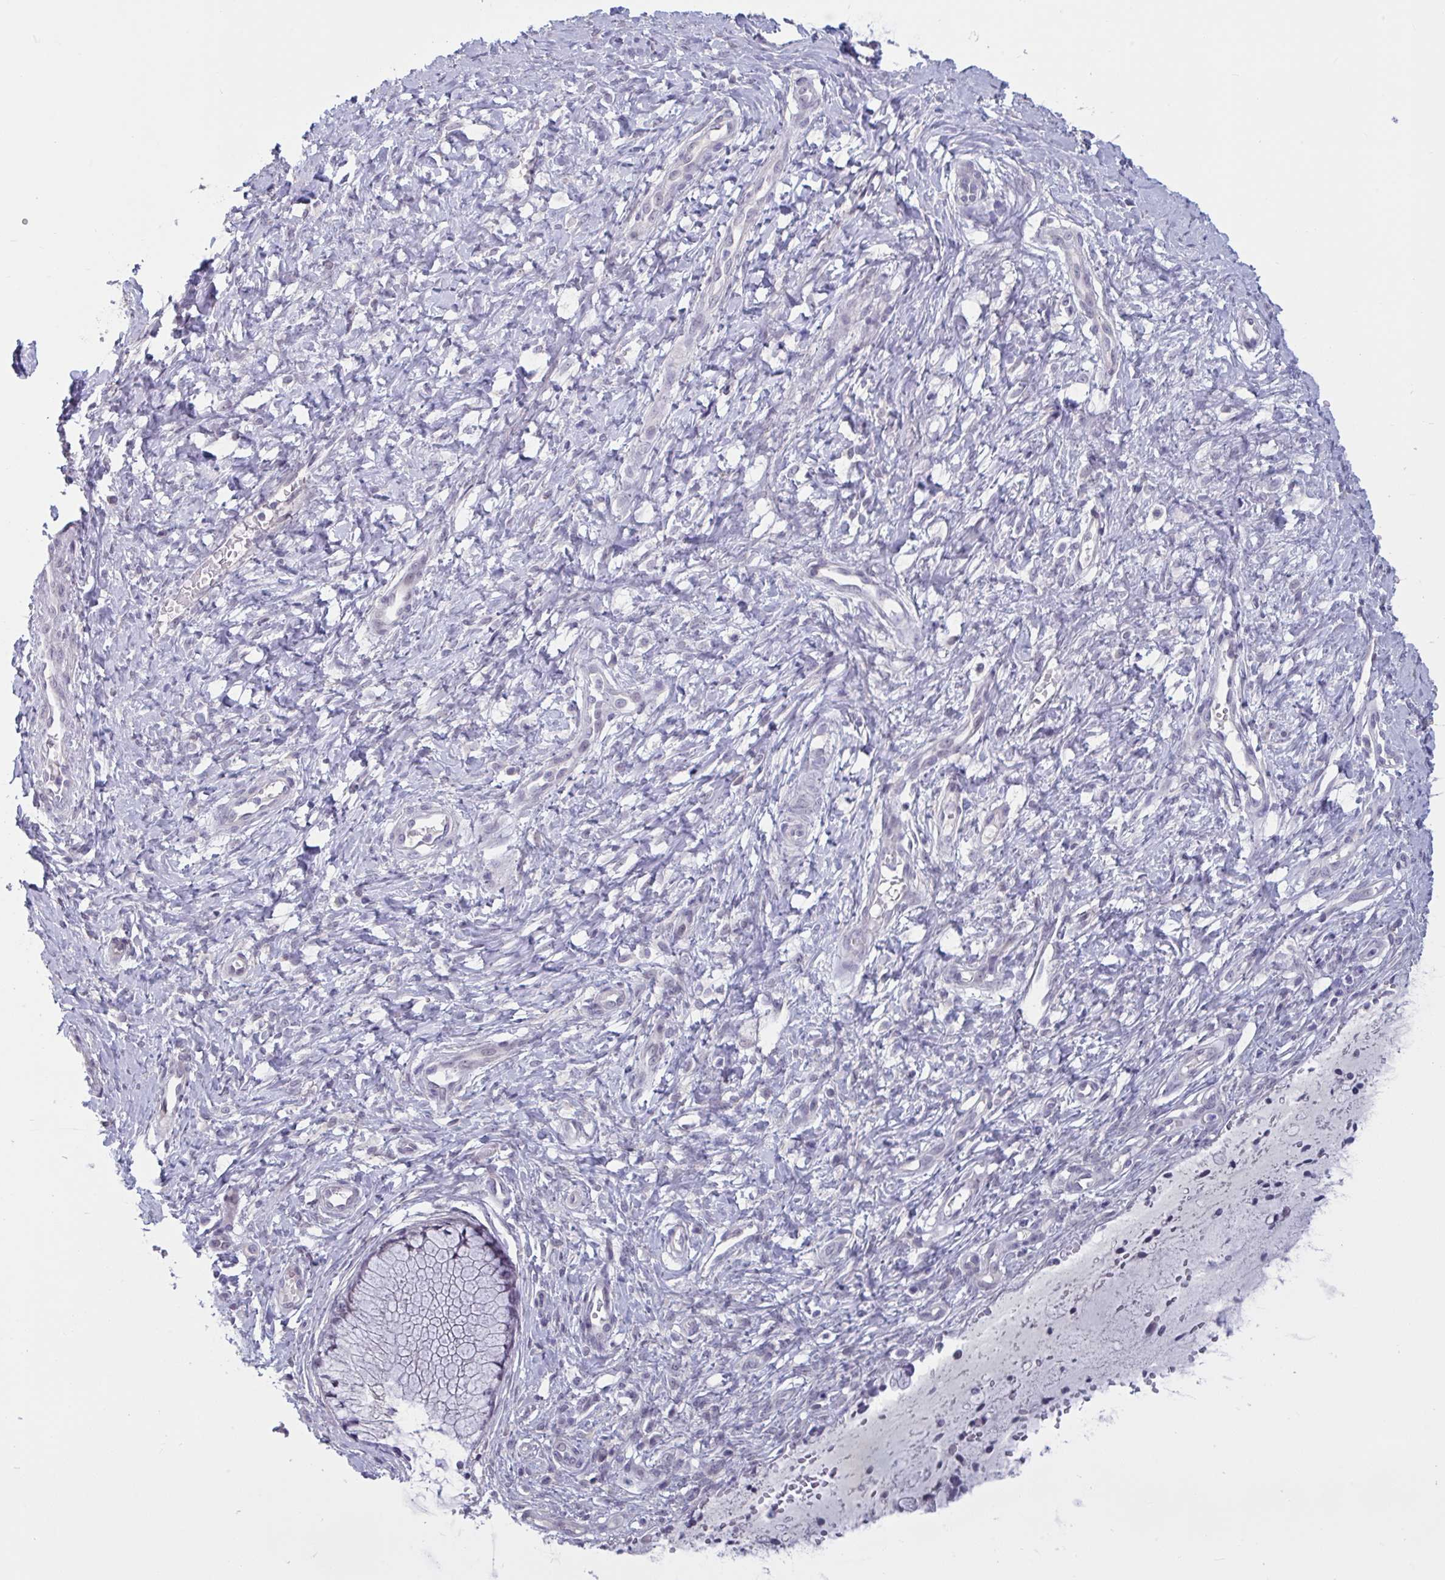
{"staining": {"intensity": "negative", "quantity": "none", "location": "none"}, "tissue": "cervix", "cell_type": "Glandular cells", "image_type": "normal", "snomed": [{"axis": "morphology", "description": "Normal tissue, NOS"}, {"axis": "topography", "description": "Cervix"}], "caption": "Immunohistochemistry of unremarkable cervix reveals no positivity in glandular cells. Brightfield microscopy of immunohistochemistry (IHC) stained with DAB (3,3'-diaminobenzidine) (brown) and hematoxylin (blue), captured at high magnification.", "gene": "TCEAL8", "patient": {"sex": "female", "age": 37}}